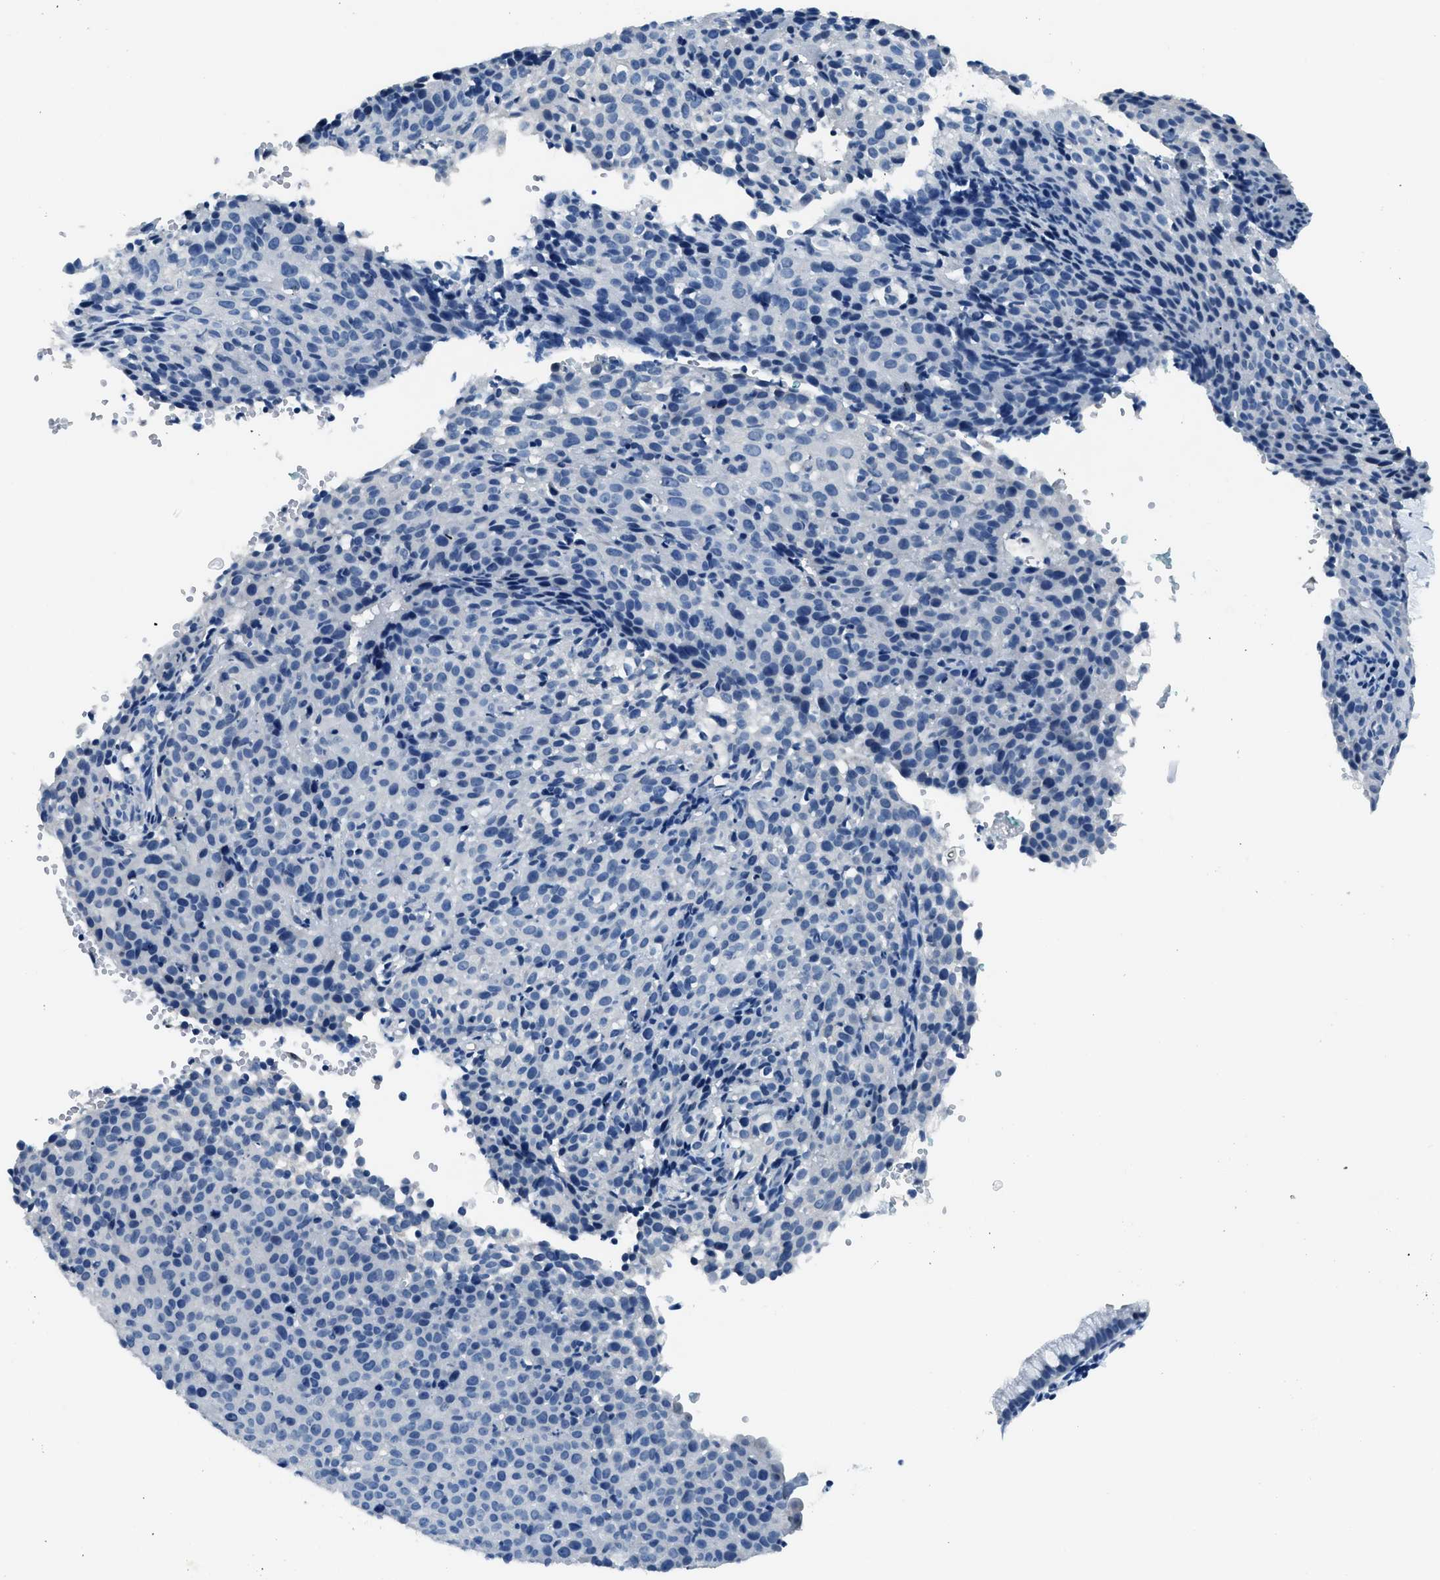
{"staining": {"intensity": "negative", "quantity": "none", "location": "none"}, "tissue": "cervical cancer", "cell_type": "Tumor cells", "image_type": "cancer", "snomed": [{"axis": "morphology", "description": "Squamous cell carcinoma, NOS"}, {"axis": "topography", "description": "Cervix"}], "caption": "This is an immunohistochemistry (IHC) histopathology image of human cervical cancer. There is no staining in tumor cells.", "gene": "GJA3", "patient": {"sex": "female", "age": 38}}